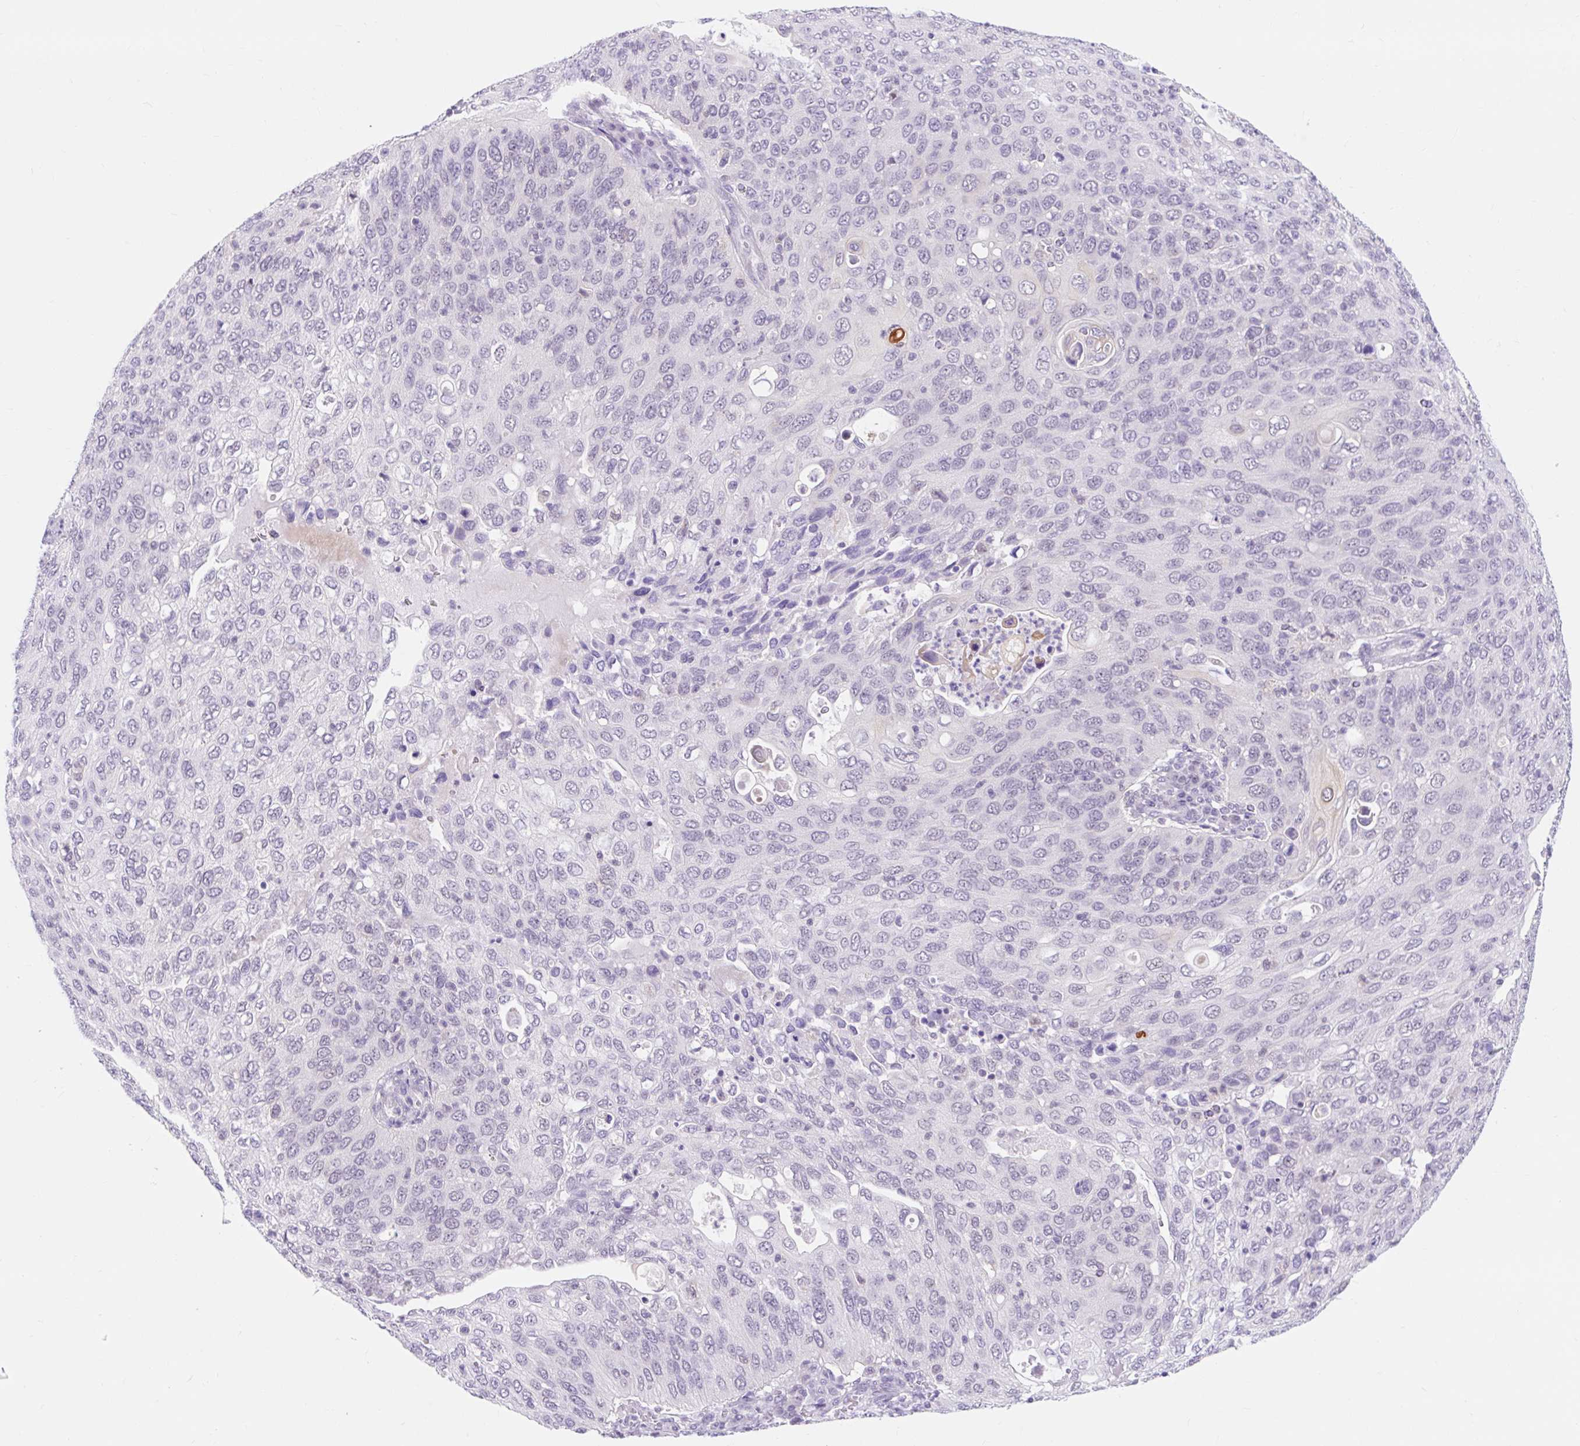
{"staining": {"intensity": "negative", "quantity": "none", "location": "none"}, "tissue": "cervical cancer", "cell_type": "Tumor cells", "image_type": "cancer", "snomed": [{"axis": "morphology", "description": "Squamous cell carcinoma, NOS"}, {"axis": "topography", "description": "Cervix"}], "caption": "Immunohistochemistry of human cervical cancer shows no staining in tumor cells. Nuclei are stained in blue.", "gene": "ITPK1", "patient": {"sex": "female", "age": 36}}